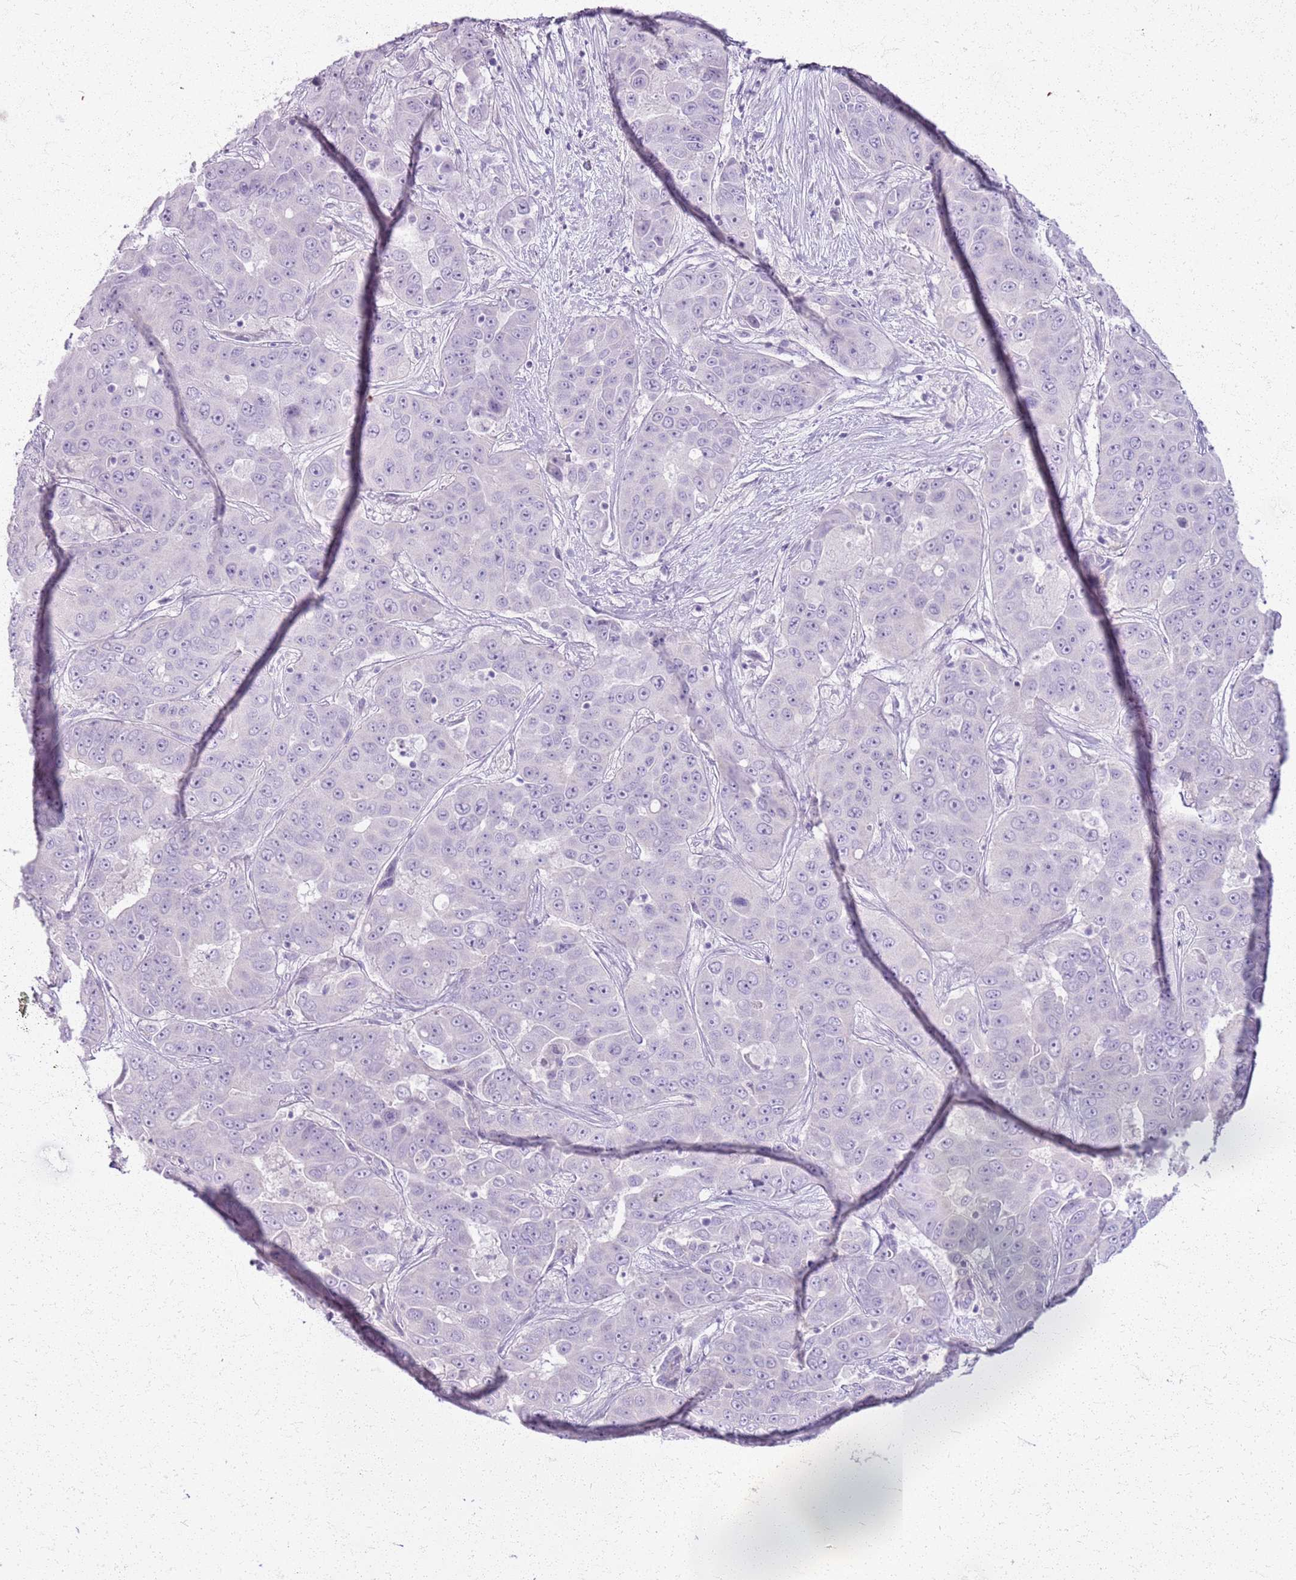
{"staining": {"intensity": "negative", "quantity": "none", "location": "none"}, "tissue": "liver cancer", "cell_type": "Tumor cells", "image_type": "cancer", "snomed": [{"axis": "morphology", "description": "Cholangiocarcinoma"}, {"axis": "topography", "description": "Liver"}], "caption": "There is no significant staining in tumor cells of liver cancer (cholangiocarcinoma).", "gene": "CSRP3", "patient": {"sex": "female", "age": 52}}